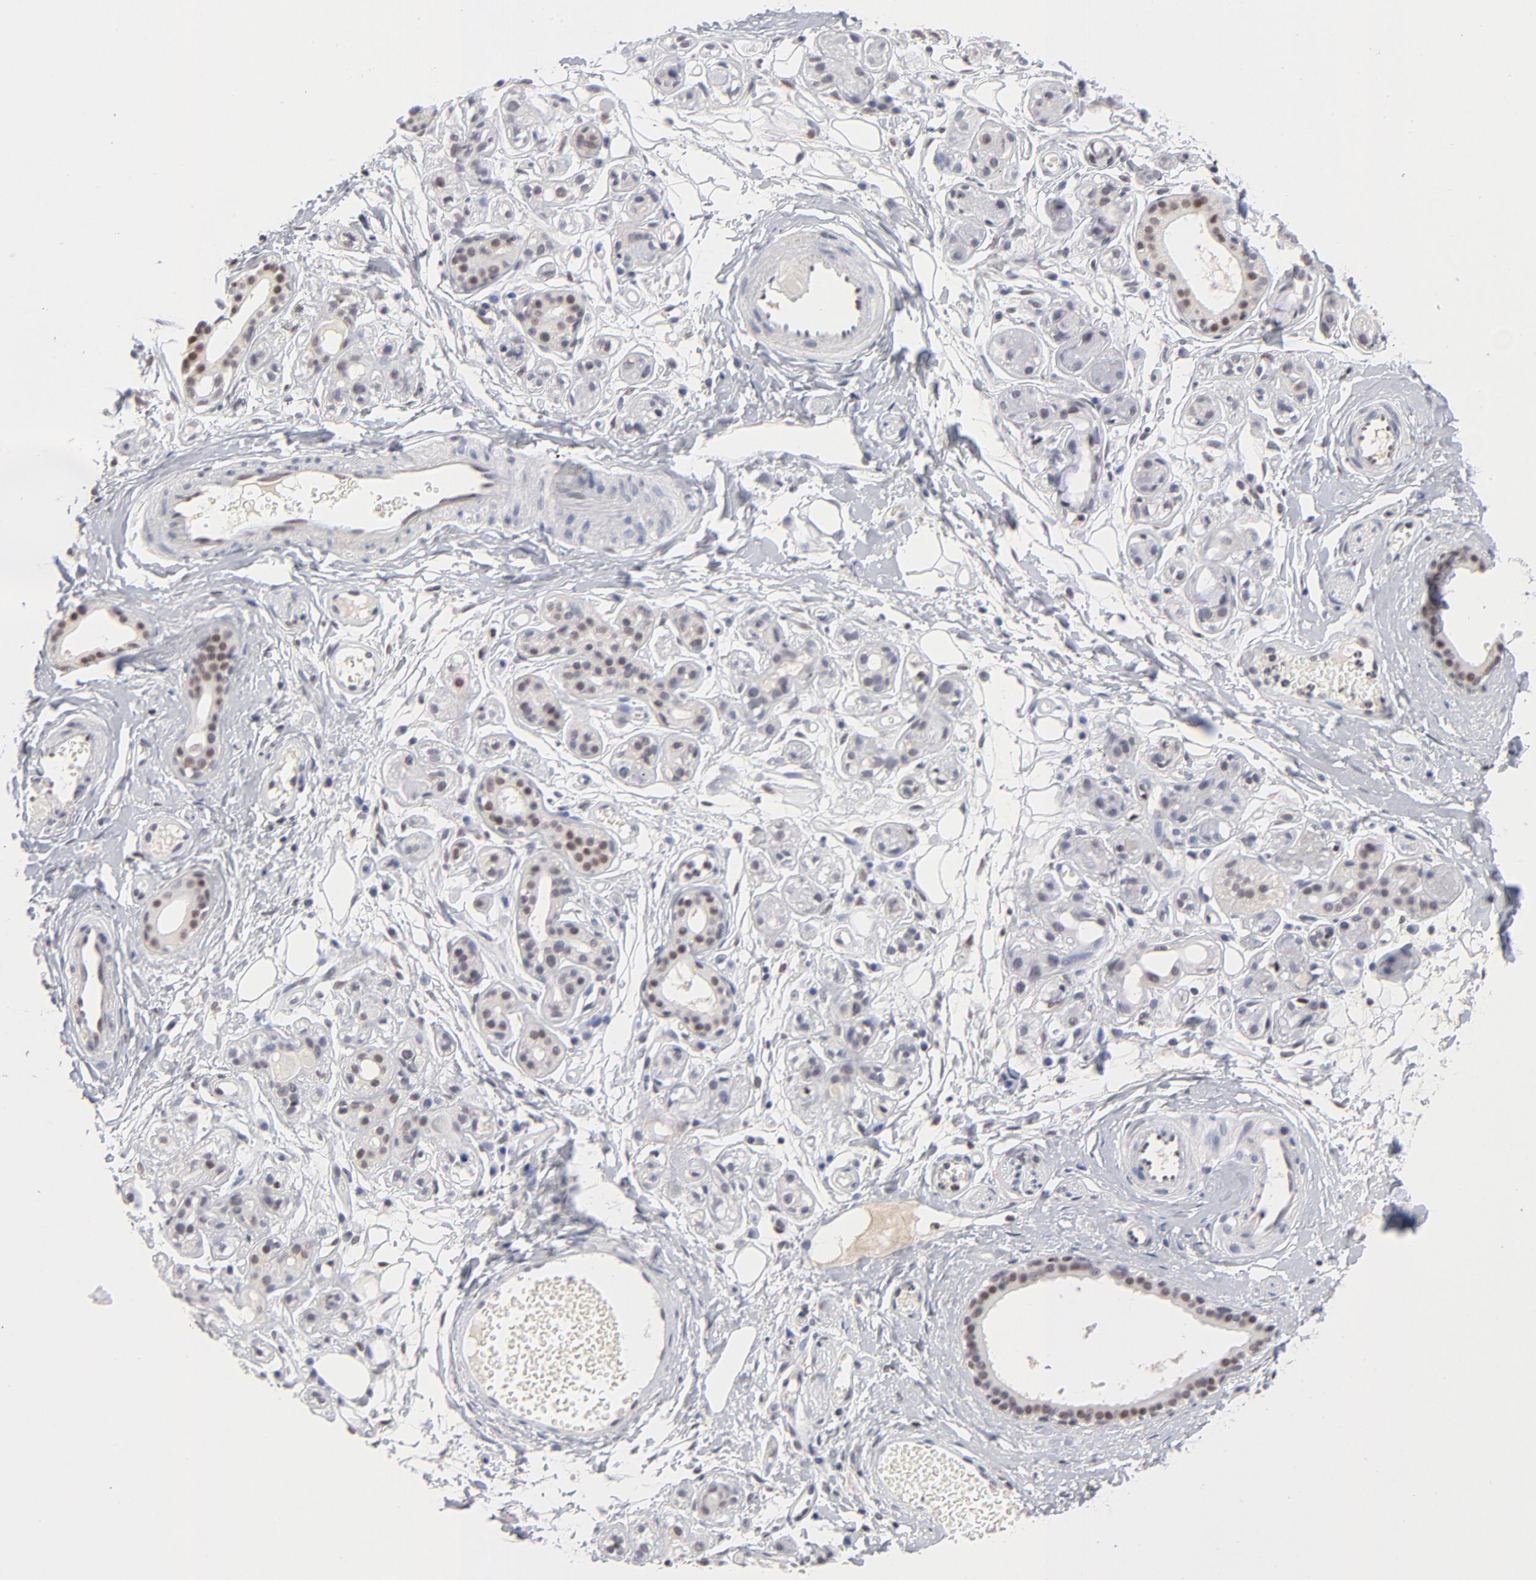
{"staining": {"intensity": "weak", "quantity": "<25%", "location": "nuclear"}, "tissue": "salivary gland", "cell_type": "Glandular cells", "image_type": "normal", "snomed": [{"axis": "morphology", "description": "Normal tissue, NOS"}, {"axis": "topography", "description": "Salivary gland"}], "caption": "High magnification brightfield microscopy of unremarkable salivary gland stained with DAB (3,3'-diaminobenzidine) (brown) and counterstained with hematoxylin (blue): glandular cells show no significant expression. (Brightfield microscopy of DAB IHC at high magnification).", "gene": "MAX", "patient": {"sex": "male", "age": 54}}